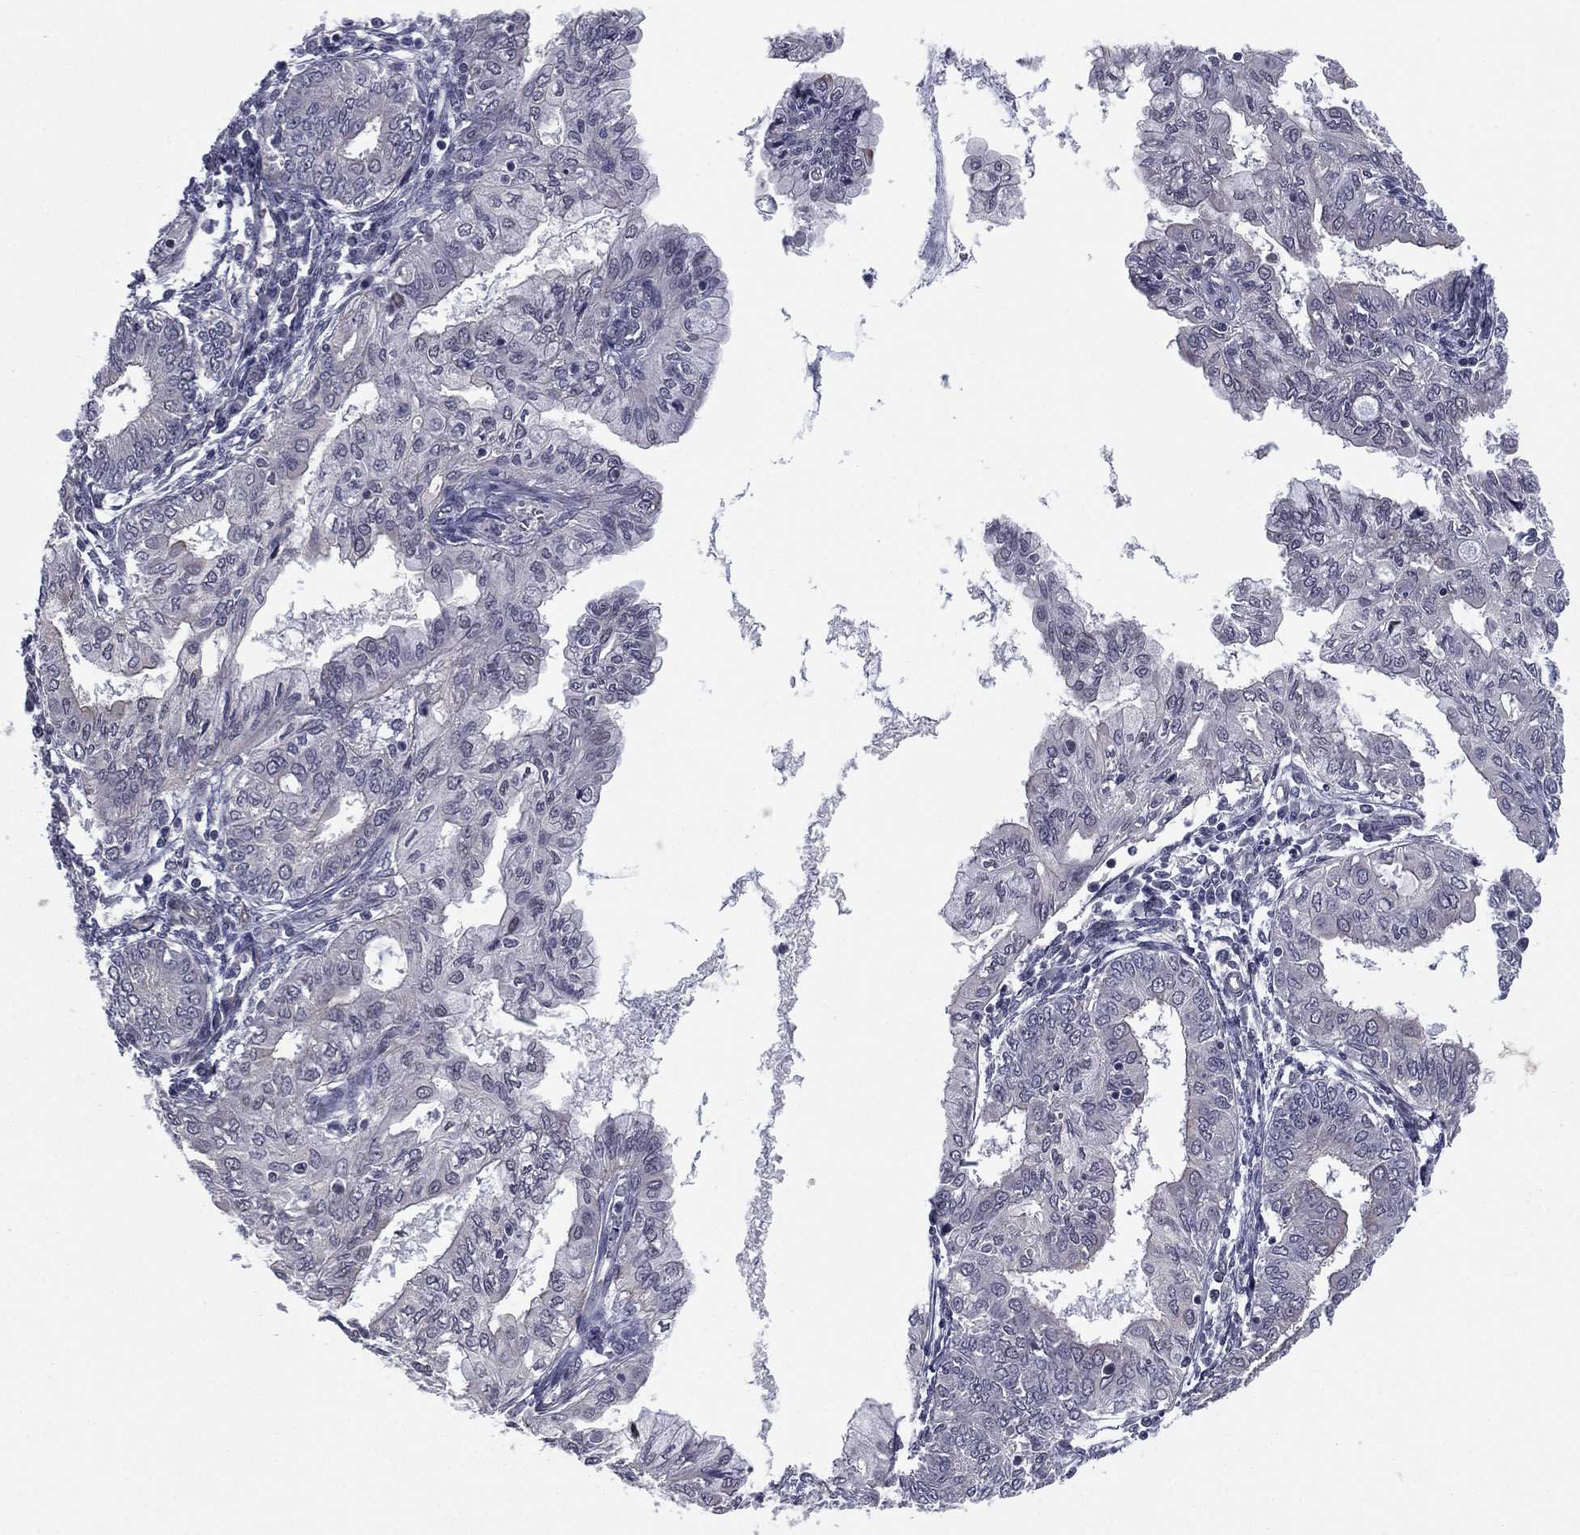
{"staining": {"intensity": "negative", "quantity": "none", "location": "none"}, "tissue": "endometrial cancer", "cell_type": "Tumor cells", "image_type": "cancer", "snomed": [{"axis": "morphology", "description": "Adenocarcinoma, NOS"}, {"axis": "topography", "description": "Endometrium"}], "caption": "Image shows no significant protein expression in tumor cells of endometrial adenocarcinoma.", "gene": "ACTRT2", "patient": {"sex": "female", "age": 68}}